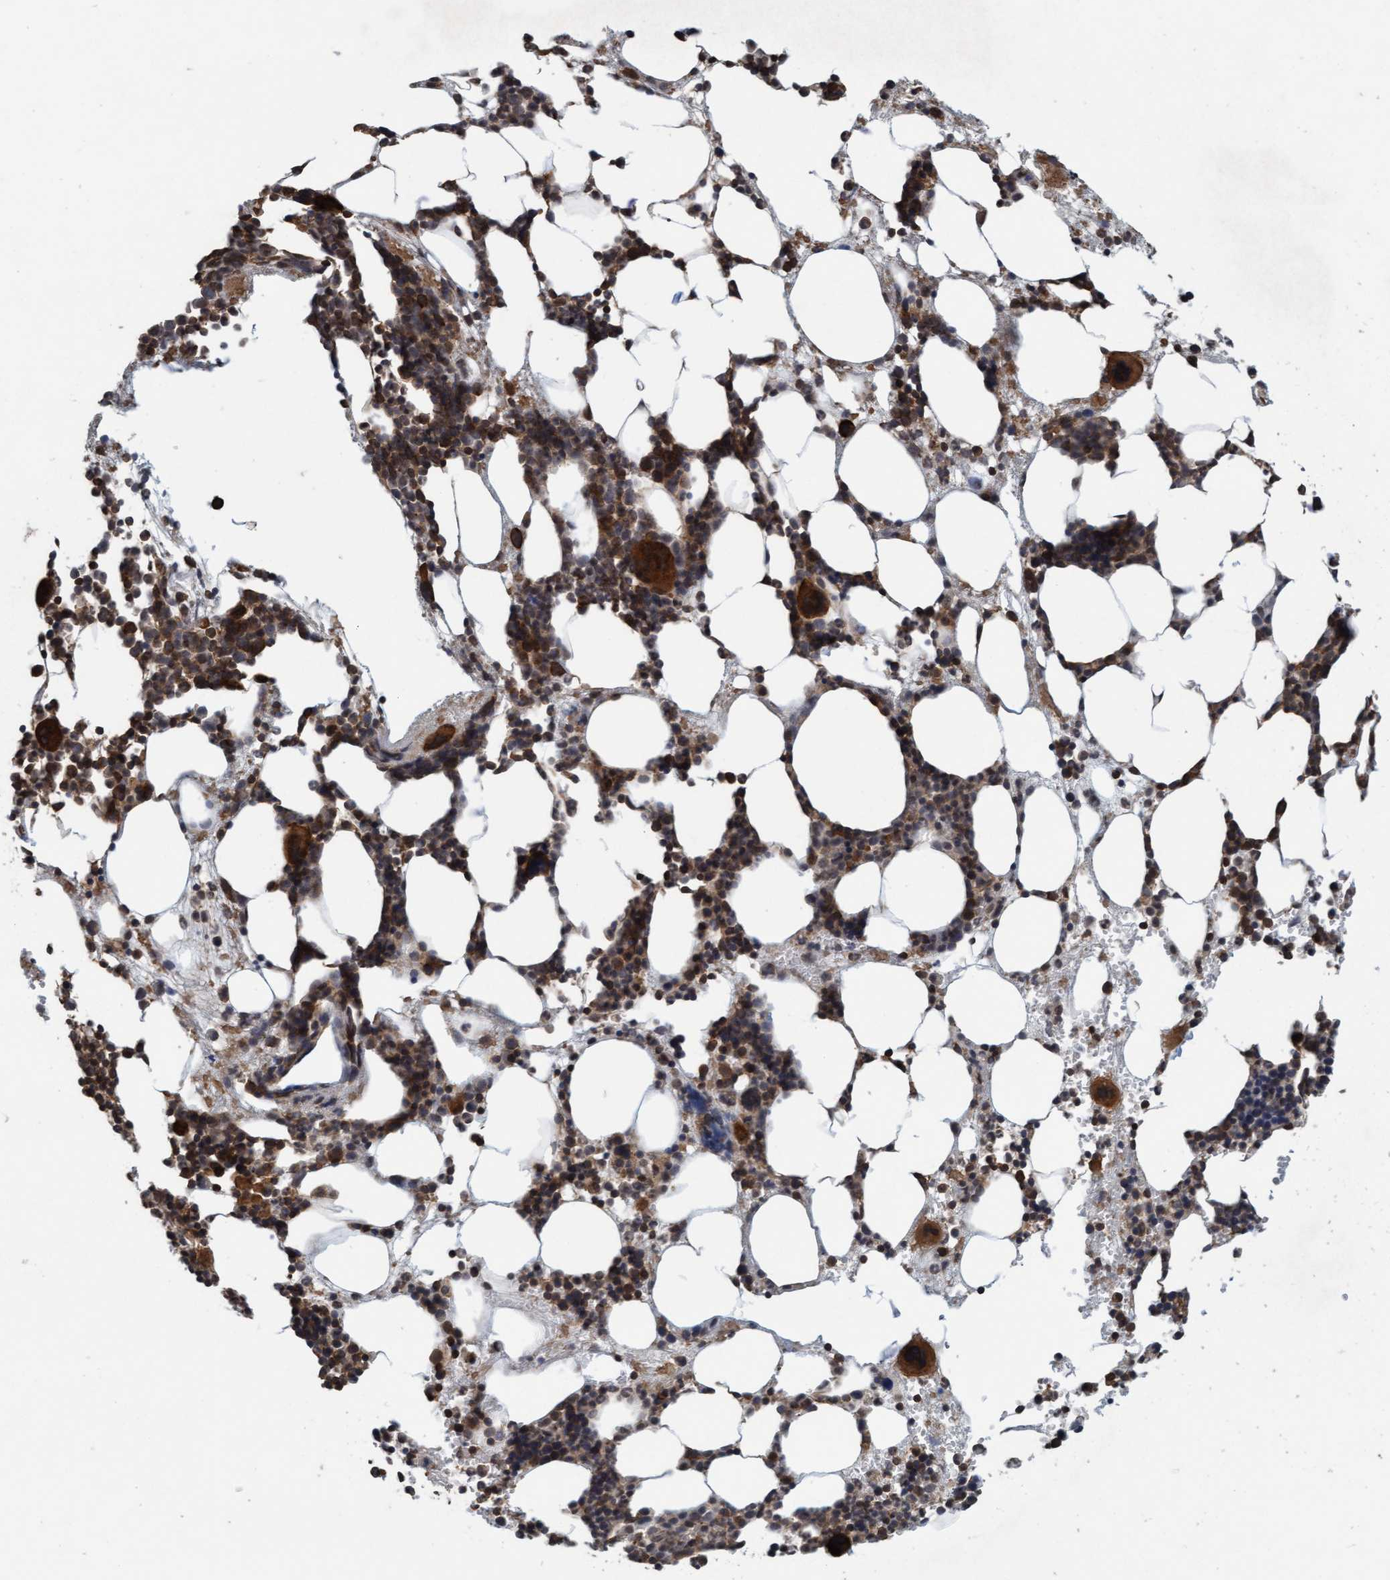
{"staining": {"intensity": "strong", "quantity": ">75%", "location": "cytoplasmic/membranous"}, "tissue": "bone marrow", "cell_type": "Hematopoietic cells", "image_type": "normal", "snomed": [{"axis": "morphology", "description": "Normal tissue, NOS"}, {"axis": "morphology", "description": "Inflammation, NOS"}, {"axis": "topography", "description": "Bone marrow"}], "caption": "This photomicrograph shows IHC staining of unremarkable human bone marrow, with high strong cytoplasmic/membranous staining in approximately >75% of hematopoietic cells.", "gene": "FXR2", "patient": {"sex": "female", "age": 67}}